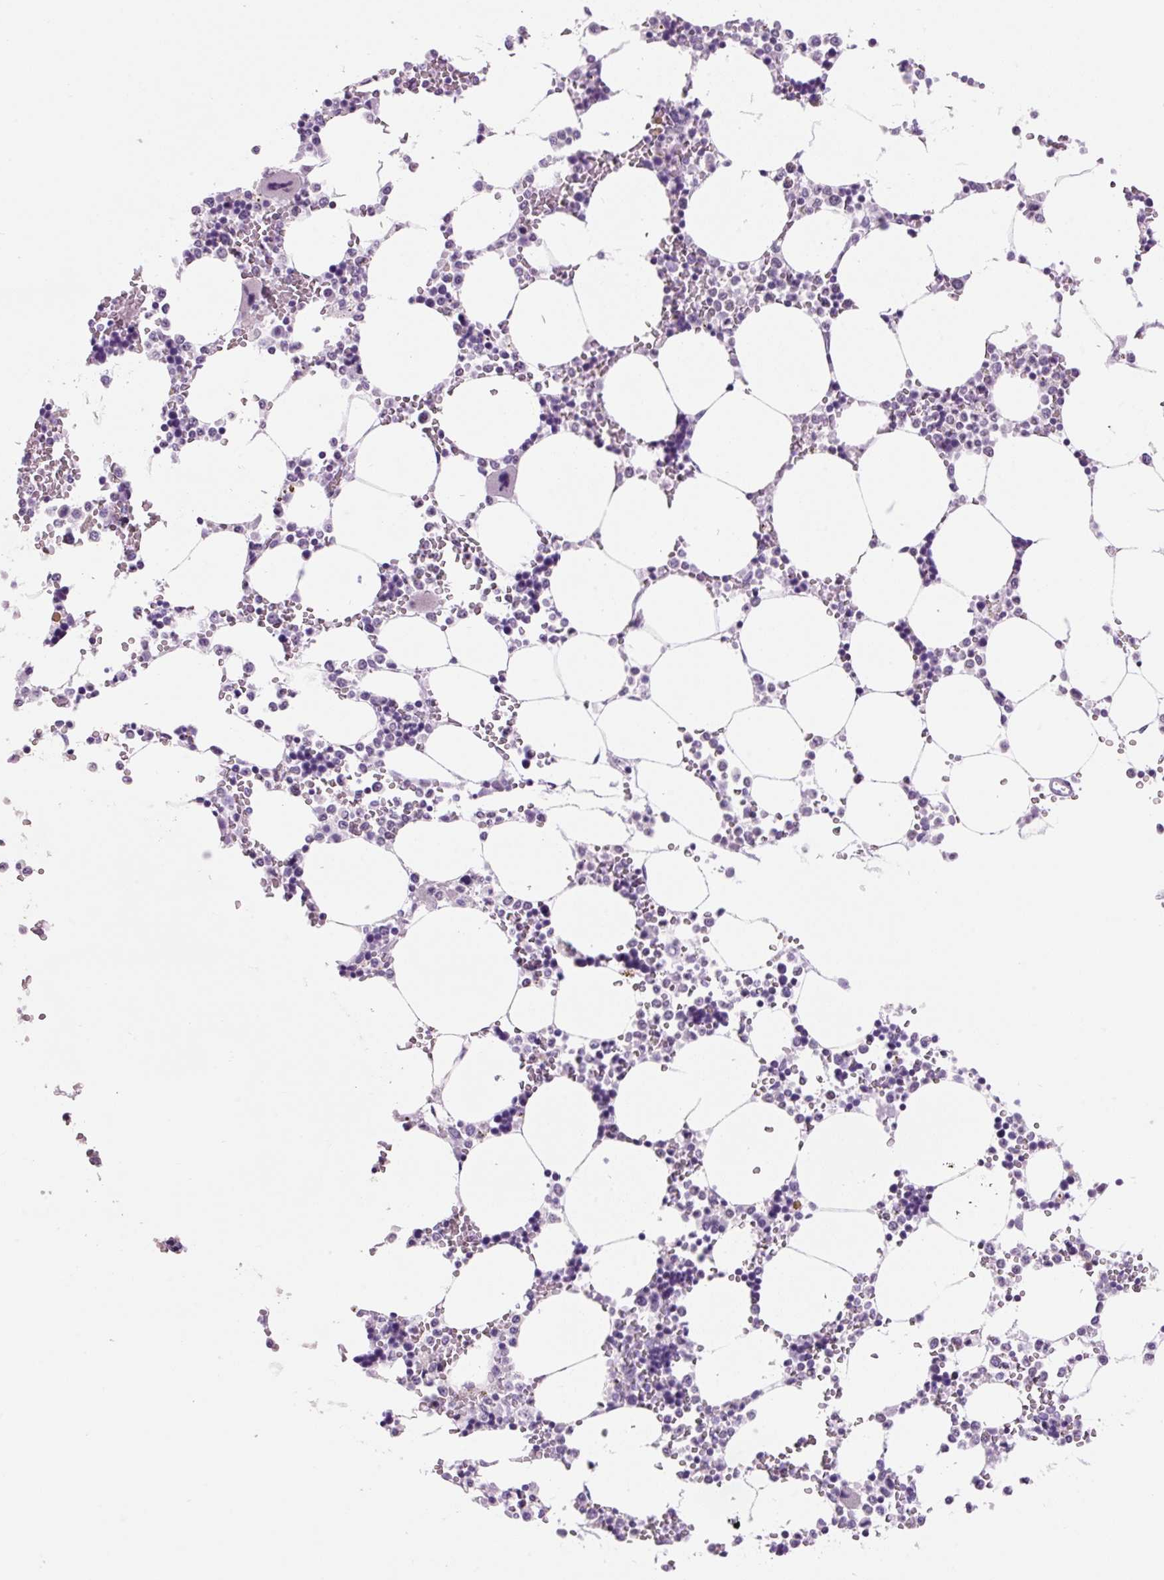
{"staining": {"intensity": "moderate", "quantity": "25%-75%", "location": "cytoplasmic/membranous,nuclear"}, "tissue": "bone marrow", "cell_type": "Hematopoietic cells", "image_type": "normal", "snomed": [{"axis": "morphology", "description": "Normal tissue, NOS"}, {"axis": "topography", "description": "Bone marrow"}], "caption": "Protein expression analysis of normal bone marrow demonstrates moderate cytoplasmic/membranous,nuclear expression in approximately 25%-75% of hematopoietic cells.", "gene": "VPREB1", "patient": {"sex": "male", "age": 64}}